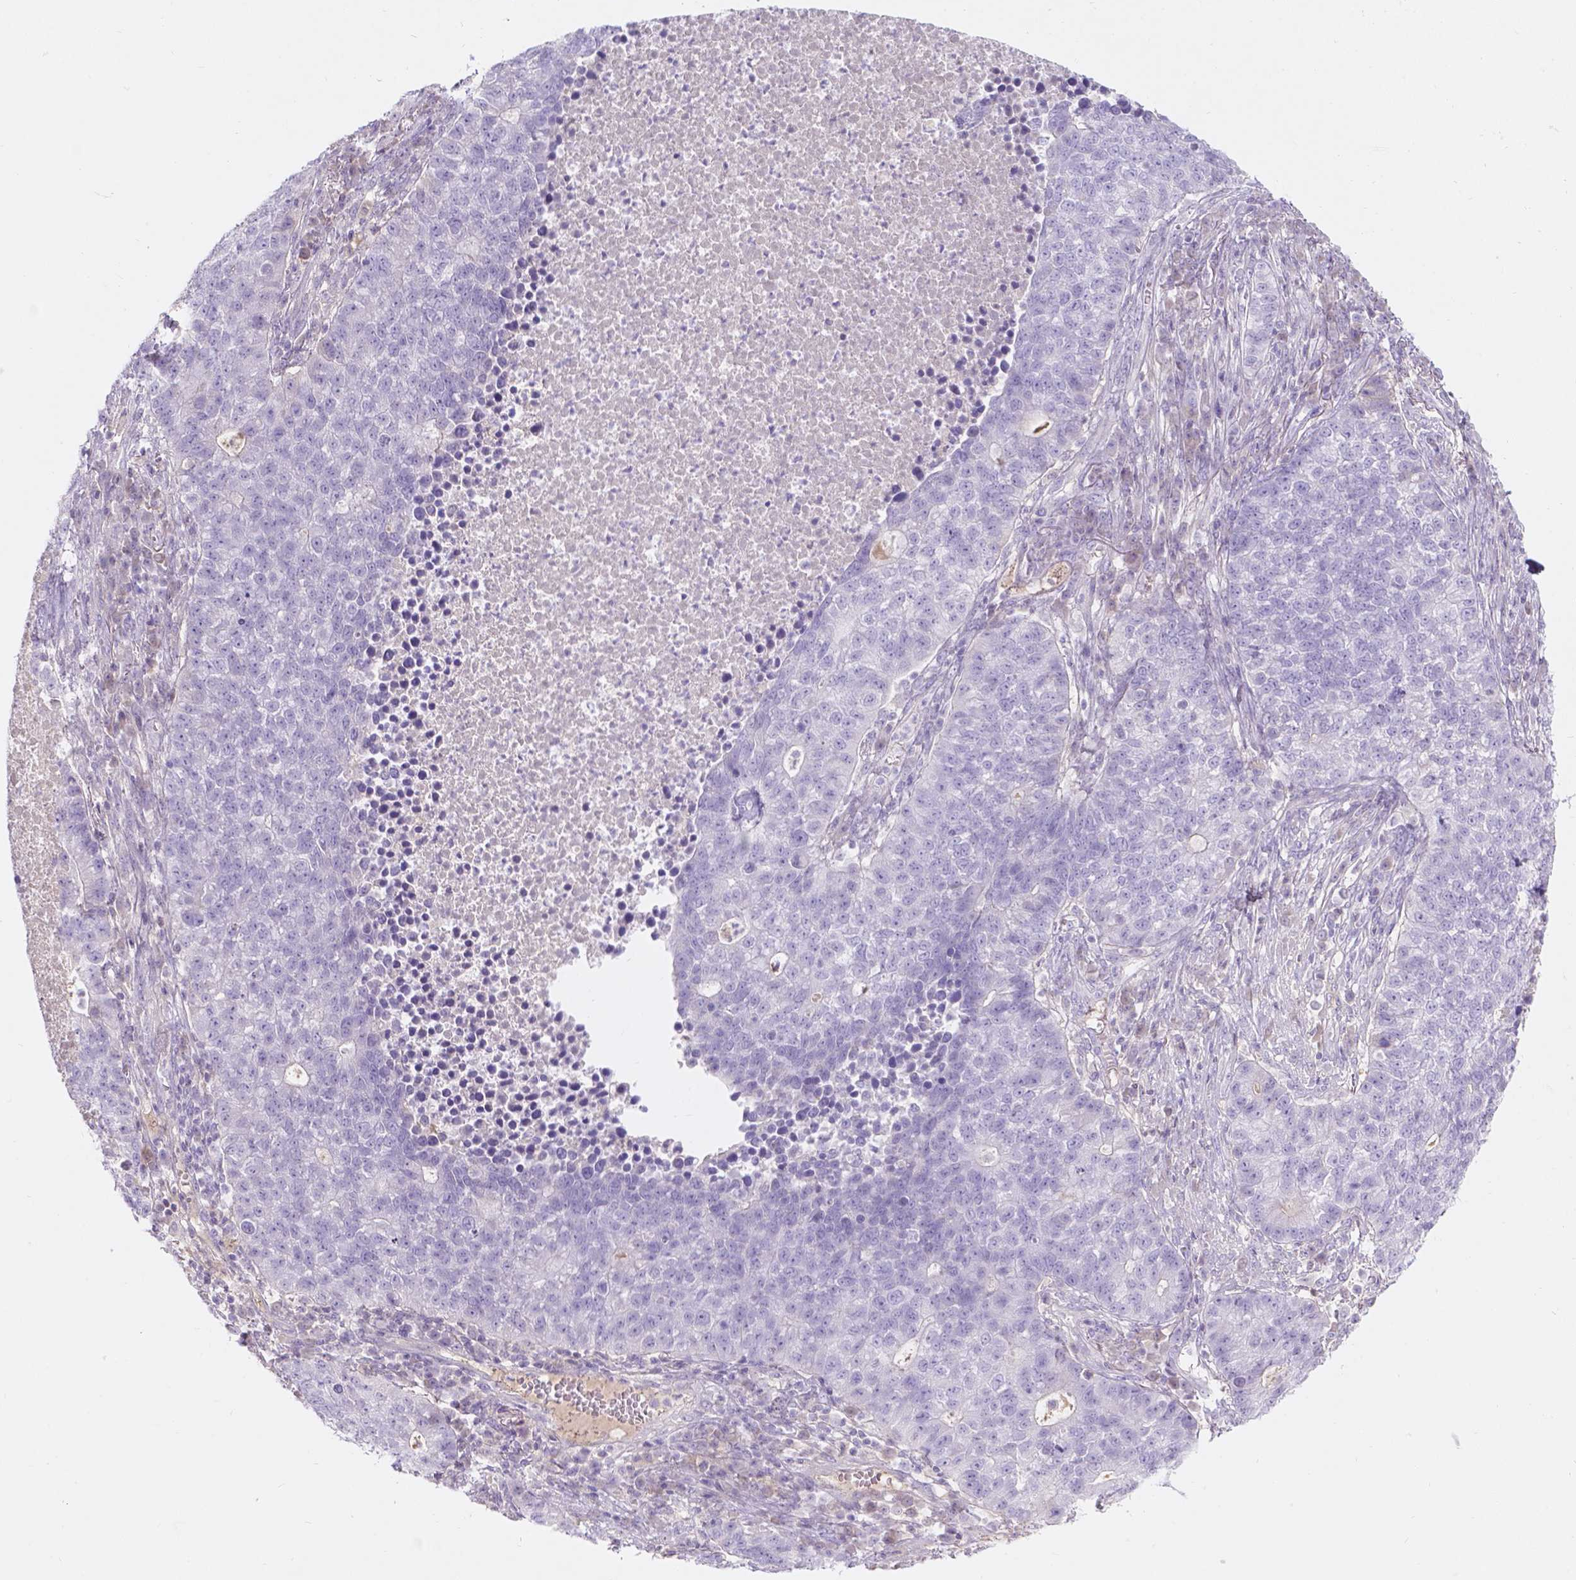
{"staining": {"intensity": "negative", "quantity": "none", "location": "none"}, "tissue": "lung cancer", "cell_type": "Tumor cells", "image_type": "cancer", "snomed": [{"axis": "morphology", "description": "Adenocarcinoma, NOS"}, {"axis": "topography", "description": "Lung"}], "caption": "Immunohistochemistry of human lung adenocarcinoma demonstrates no expression in tumor cells. (Stains: DAB IHC with hematoxylin counter stain, Microscopy: brightfield microscopy at high magnification).", "gene": "GAL3ST2", "patient": {"sex": "male", "age": 57}}